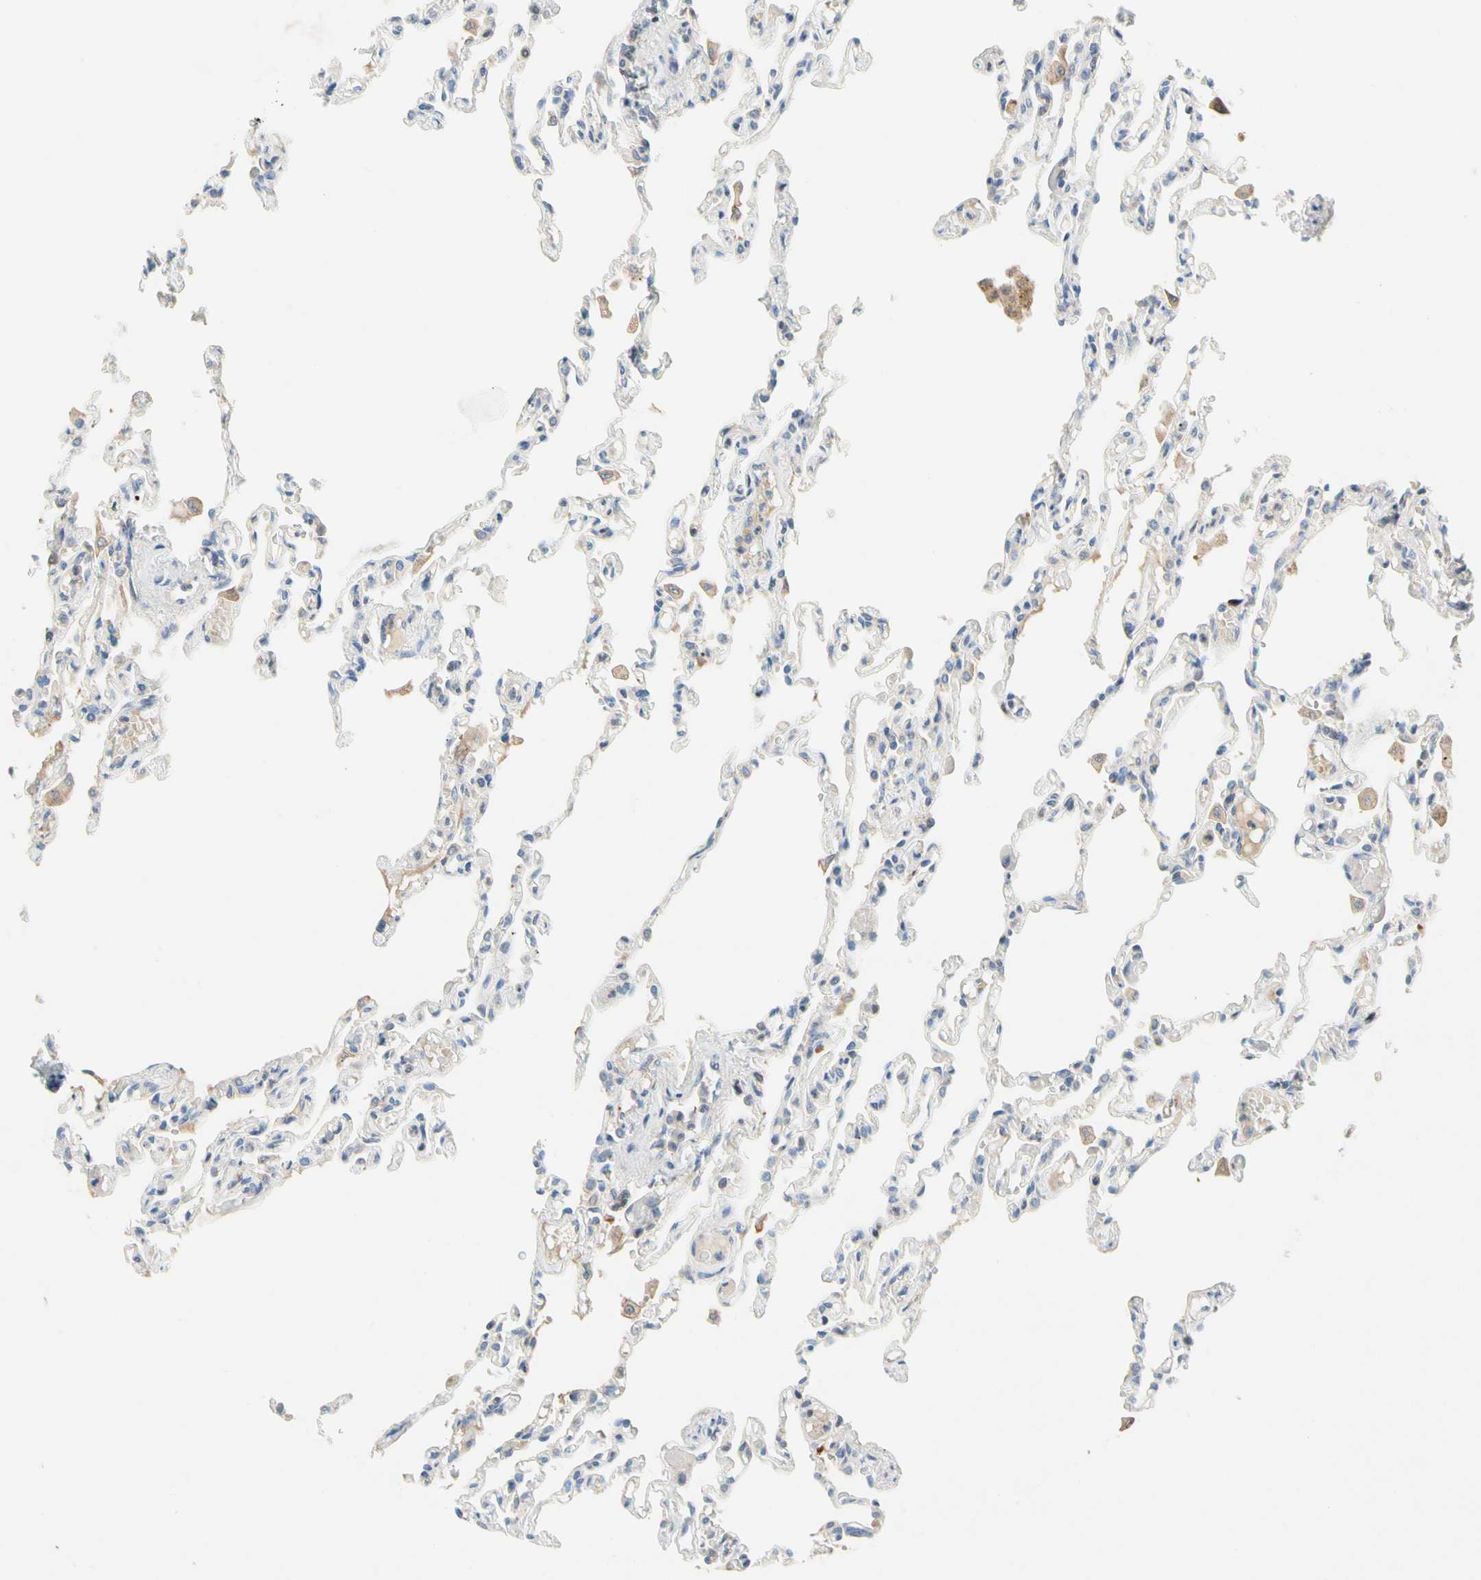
{"staining": {"intensity": "negative", "quantity": "none", "location": "none"}, "tissue": "lung", "cell_type": "Alveolar cells", "image_type": "normal", "snomed": [{"axis": "morphology", "description": "Normal tissue, NOS"}, {"axis": "topography", "description": "Lung"}], "caption": "Immunohistochemistry (IHC) histopathology image of unremarkable lung: lung stained with DAB (3,3'-diaminobenzidine) exhibits no significant protein staining in alveolar cells.", "gene": "SP140", "patient": {"sex": "male", "age": 21}}